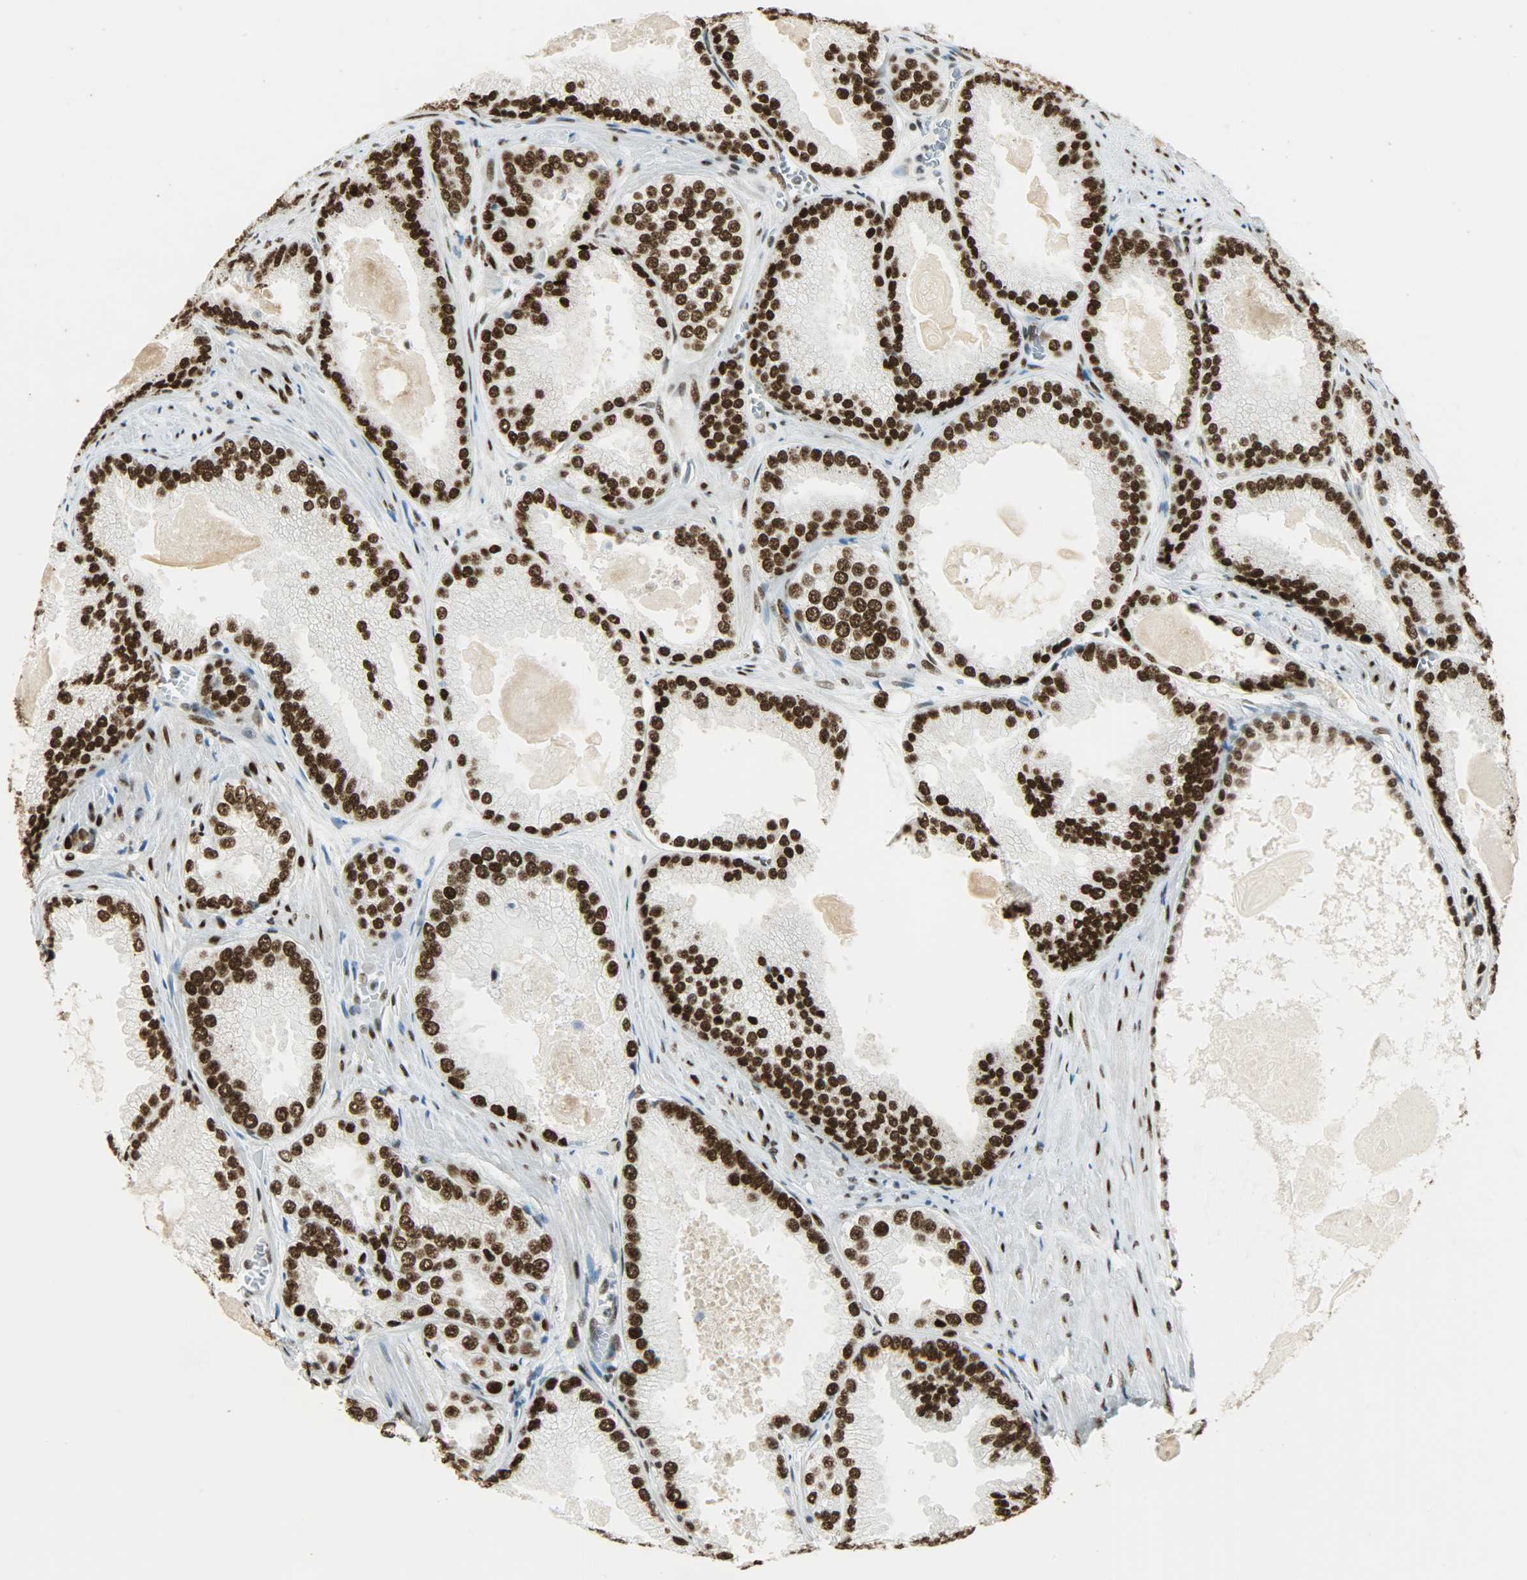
{"staining": {"intensity": "strong", "quantity": ">75%", "location": "nuclear"}, "tissue": "prostate cancer", "cell_type": "Tumor cells", "image_type": "cancer", "snomed": [{"axis": "morphology", "description": "Adenocarcinoma, High grade"}, {"axis": "topography", "description": "Prostate"}], "caption": "Immunohistochemistry (DAB) staining of human prostate cancer (high-grade adenocarcinoma) reveals strong nuclear protein expression in approximately >75% of tumor cells.", "gene": "MYEF2", "patient": {"sex": "male", "age": 61}}